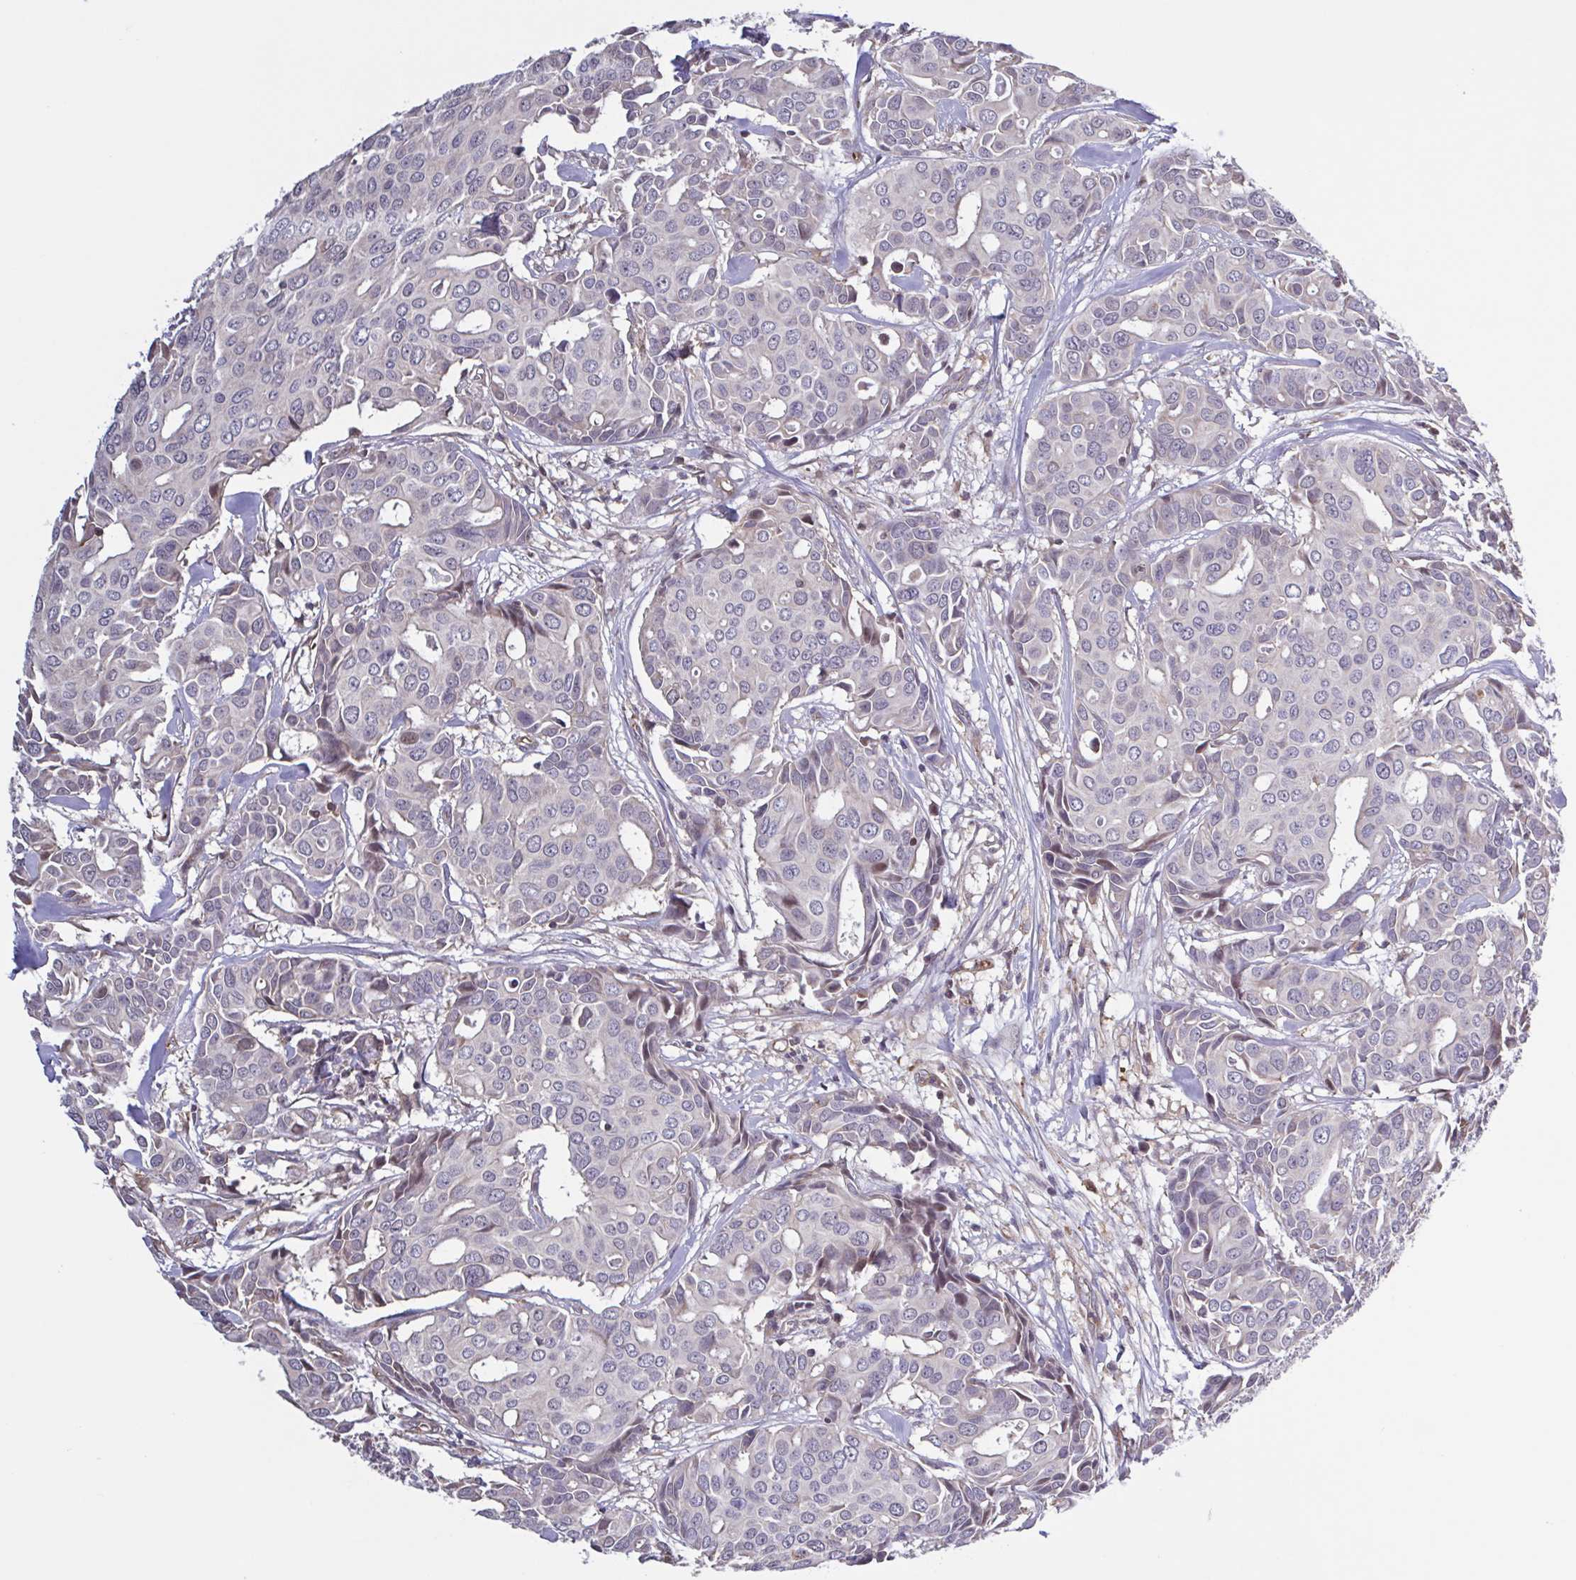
{"staining": {"intensity": "negative", "quantity": "none", "location": "none"}, "tissue": "breast cancer", "cell_type": "Tumor cells", "image_type": "cancer", "snomed": [{"axis": "morphology", "description": "Duct carcinoma"}, {"axis": "topography", "description": "Breast"}], "caption": "Immunohistochemical staining of infiltrating ductal carcinoma (breast) demonstrates no significant expression in tumor cells.", "gene": "ZNF200", "patient": {"sex": "female", "age": 54}}